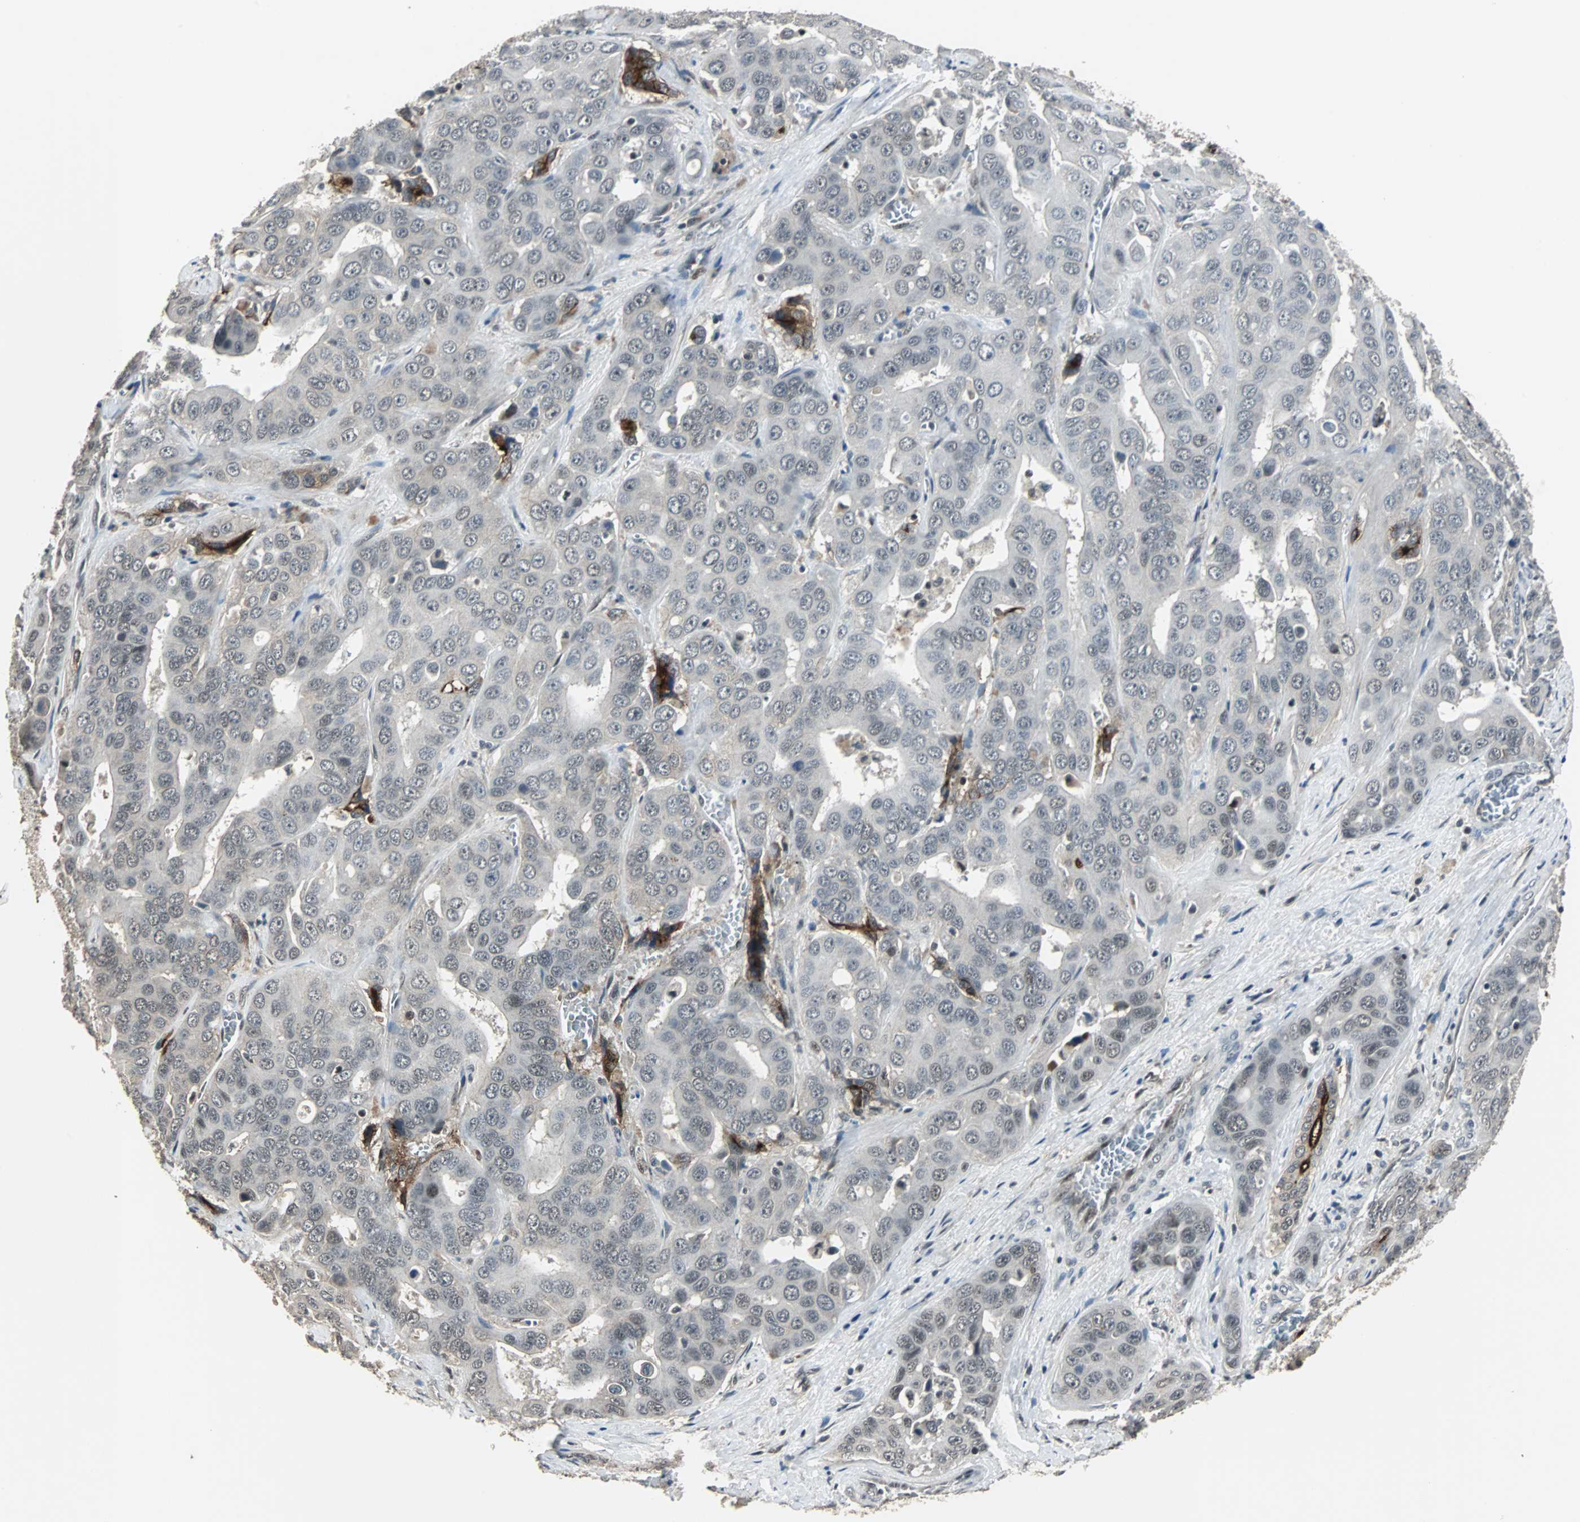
{"staining": {"intensity": "negative", "quantity": "none", "location": "none"}, "tissue": "liver cancer", "cell_type": "Tumor cells", "image_type": "cancer", "snomed": [{"axis": "morphology", "description": "Cholangiocarcinoma"}, {"axis": "topography", "description": "Liver"}], "caption": "Immunohistochemistry (IHC) of liver cholangiocarcinoma reveals no expression in tumor cells. Brightfield microscopy of IHC stained with DAB (brown) and hematoxylin (blue), captured at high magnification.", "gene": "MKX", "patient": {"sex": "female", "age": 52}}